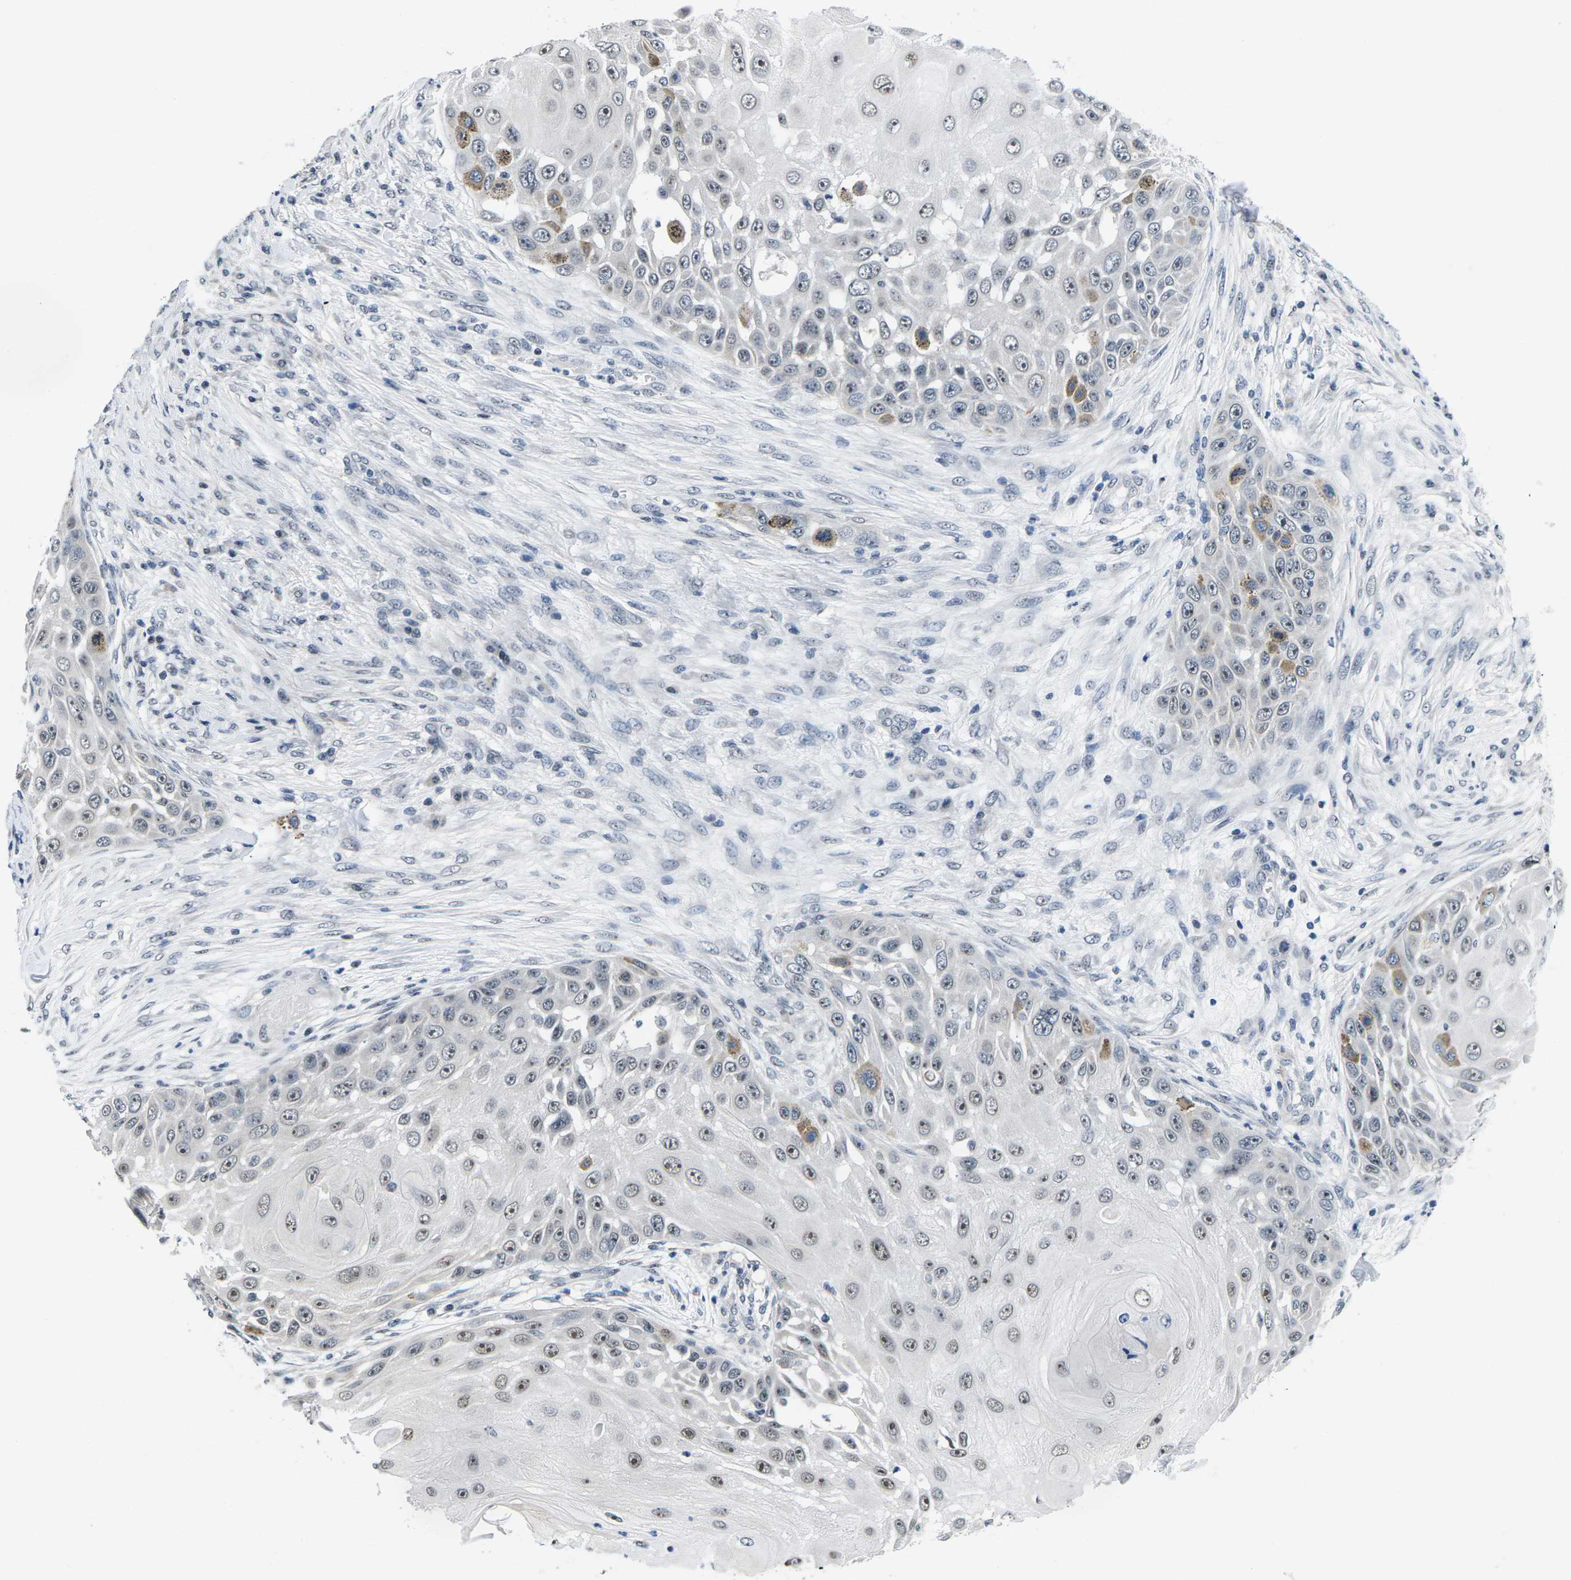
{"staining": {"intensity": "moderate", "quantity": ">75%", "location": "nuclear"}, "tissue": "skin cancer", "cell_type": "Tumor cells", "image_type": "cancer", "snomed": [{"axis": "morphology", "description": "Squamous cell carcinoma, NOS"}, {"axis": "topography", "description": "Skin"}], "caption": "DAB immunohistochemical staining of human skin cancer shows moderate nuclear protein staining in approximately >75% of tumor cells.", "gene": "NSRP1", "patient": {"sex": "female", "age": 44}}